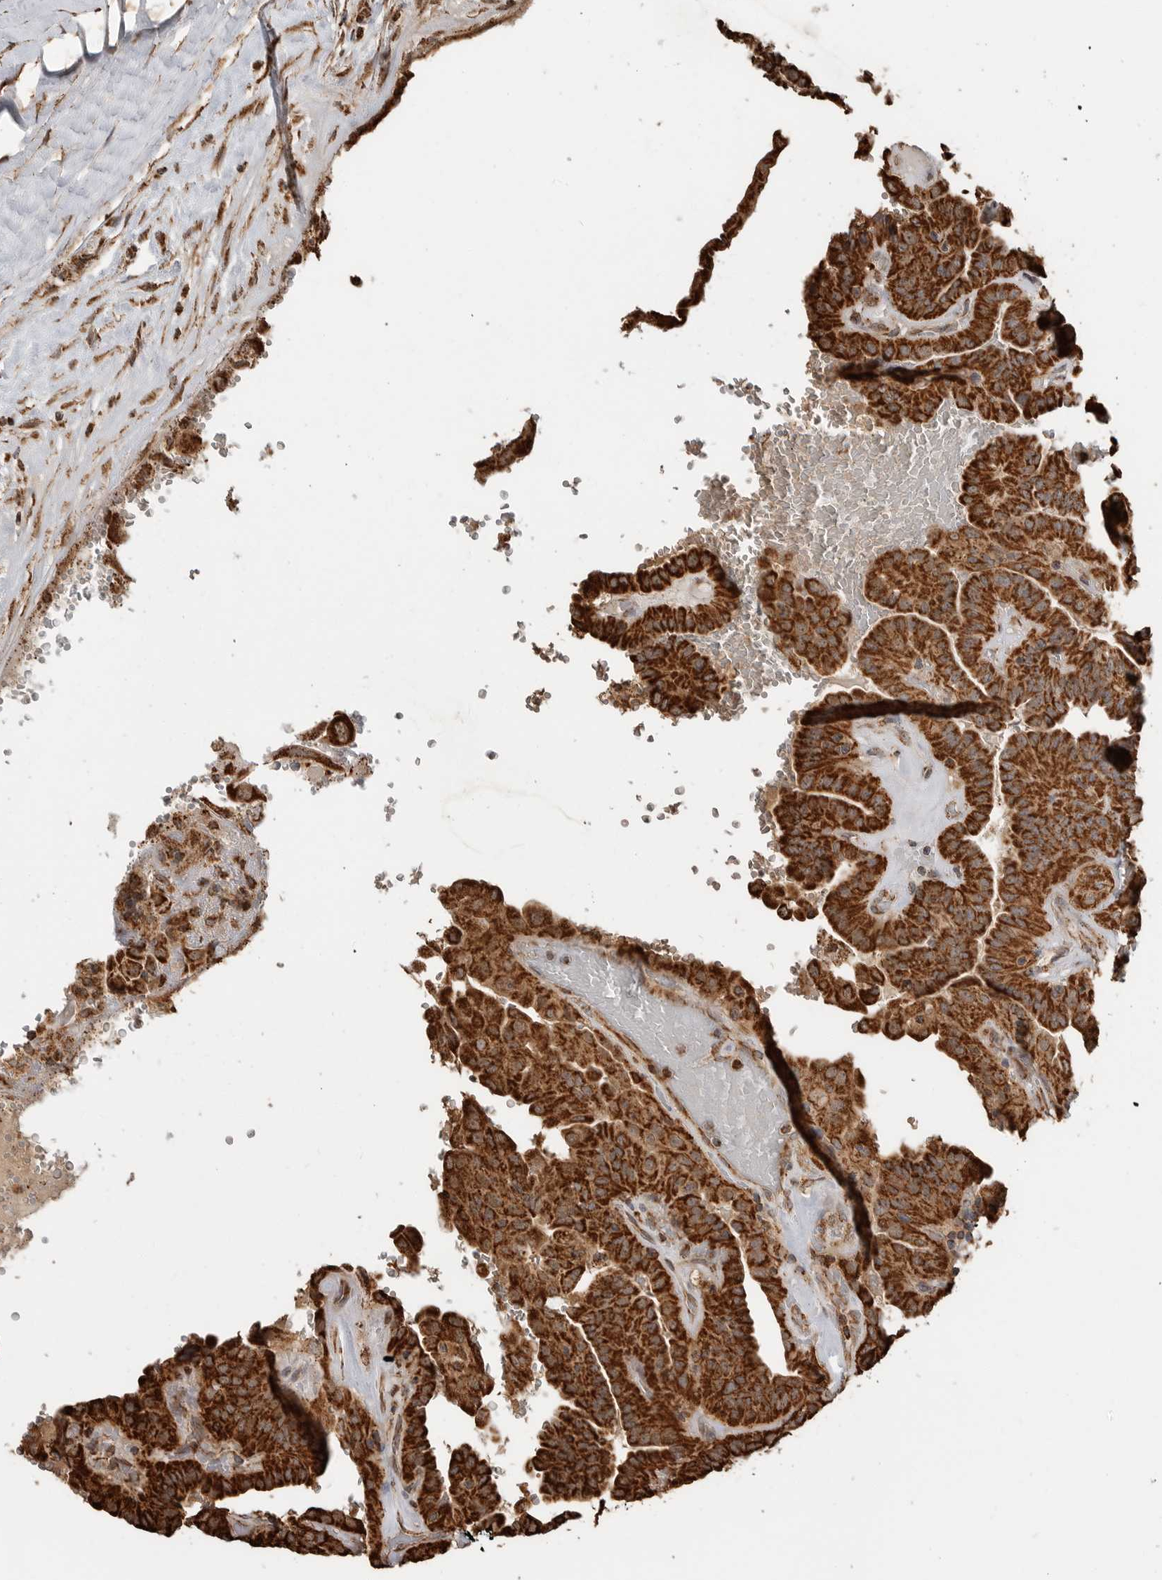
{"staining": {"intensity": "strong", "quantity": ">75%", "location": "cytoplasmic/membranous"}, "tissue": "thyroid cancer", "cell_type": "Tumor cells", "image_type": "cancer", "snomed": [{"axis": "morphology", "description": "Papillary adenocarcinoma, NOS"}, {"axis": "topography", "description": "Thyroid gland"}], "caption": "Tumor cells demonstrate high levels of strong cytoplasmic/membranous staining in about >75% of cells in human thyroid cancer. Ihc stains the protein of interest in brown and the nuclei are stained blue.", "gene": "GCNT2", "patient": {"sex": "male", "age": 77}}